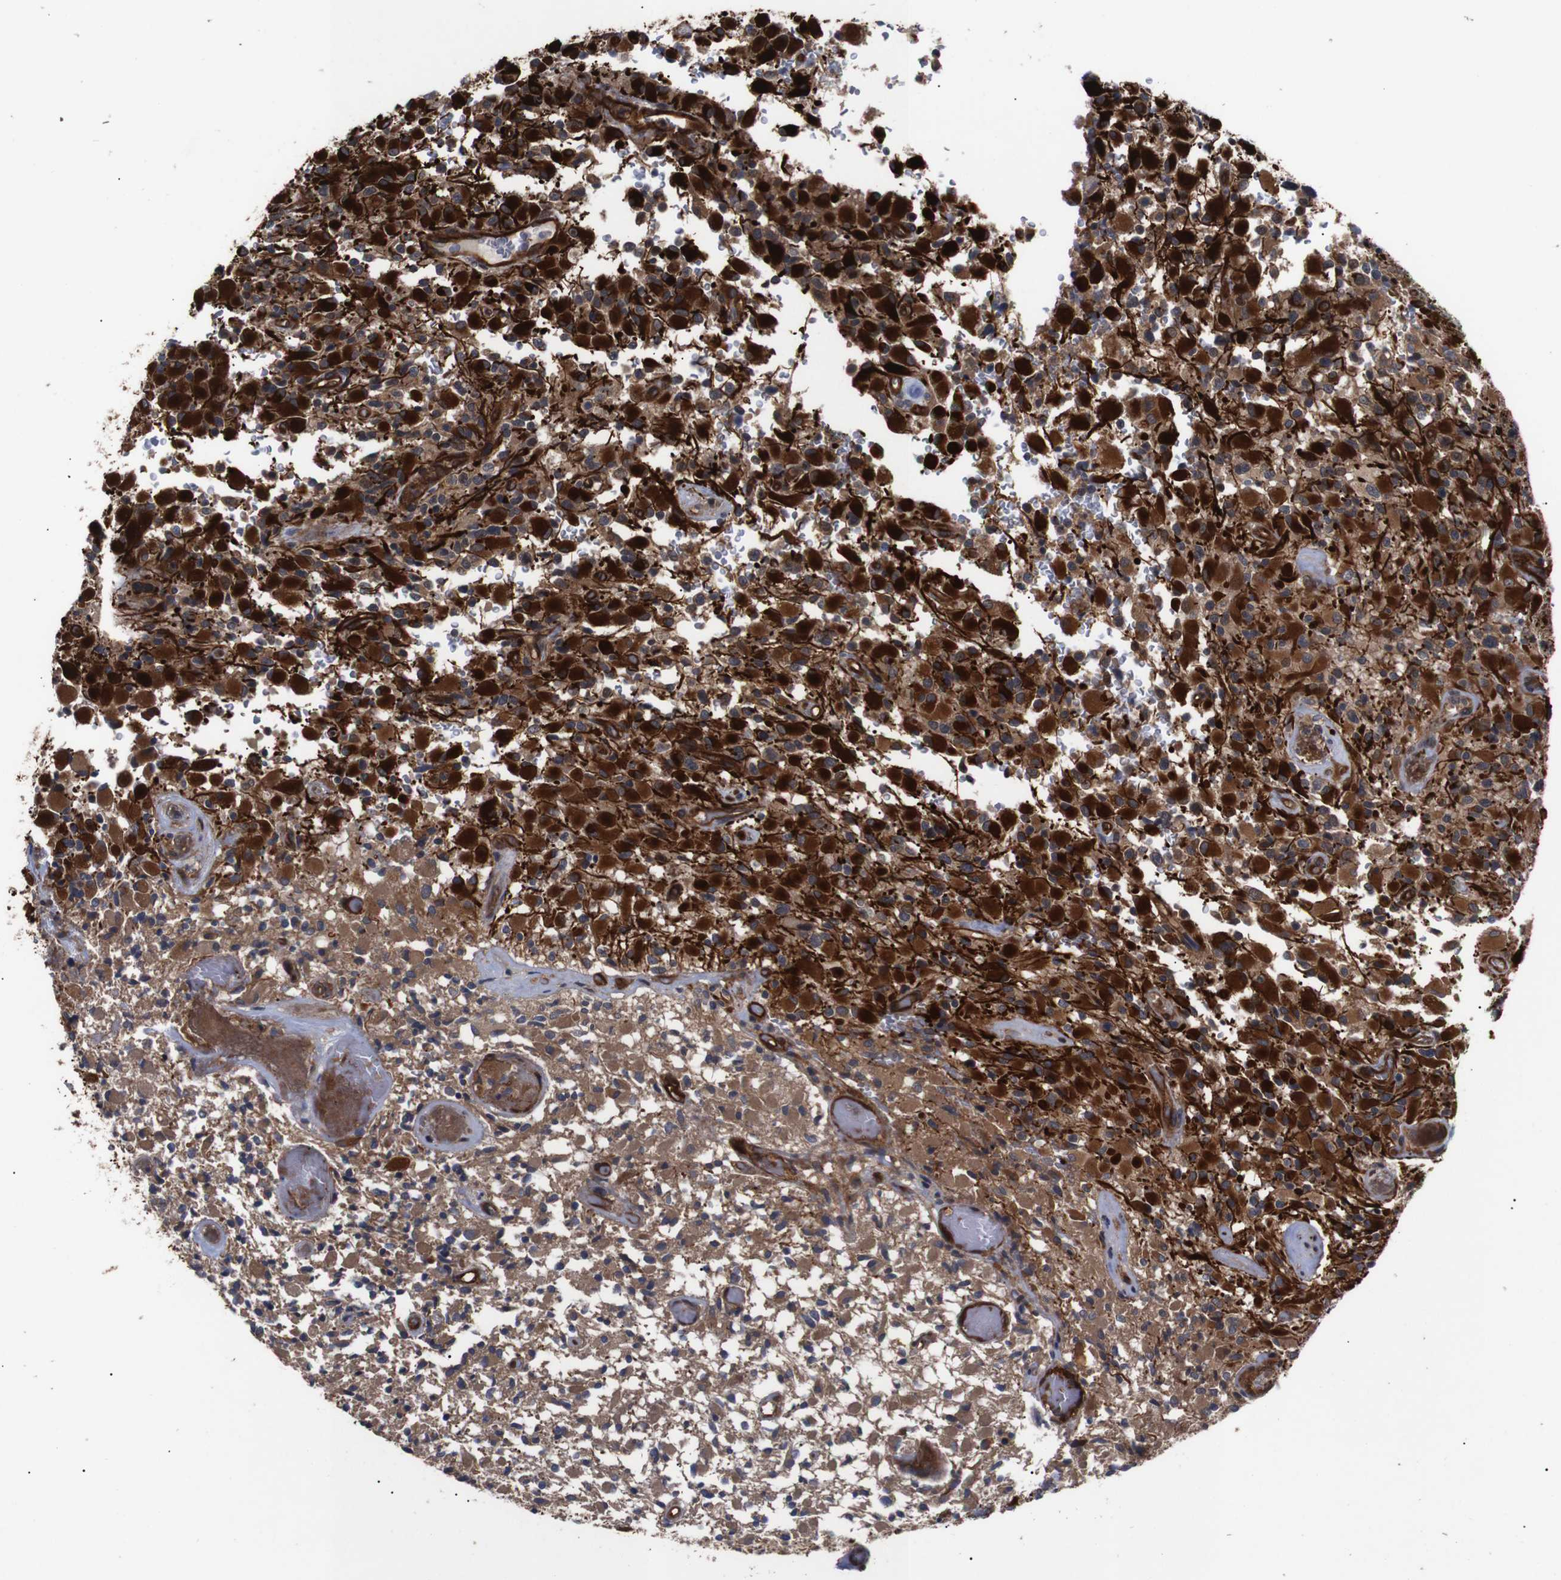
{"staining": {"intensity": "strong", "quantity": ">75%", "location": "cytoplasmic/membranous"}, "tissue": "glioma", "cell_type": "Tumor cells", "image_type": "cancer", "snomed": [{"axis": "morphology", "description": "Glioma, malignant, High grade"}, {"axis": "topography", "description": "Brain"}], "caption": "Immunohistochemistry (IHC) histopathology image of human malignant high-grade glioma stained for a protein (brown), which shows high levels of strong cytoplasmic/membranous expression in approximately >75% of tumor cells.", "gene": "PAWR", "patient": {"sex": "male", "age": 71}}